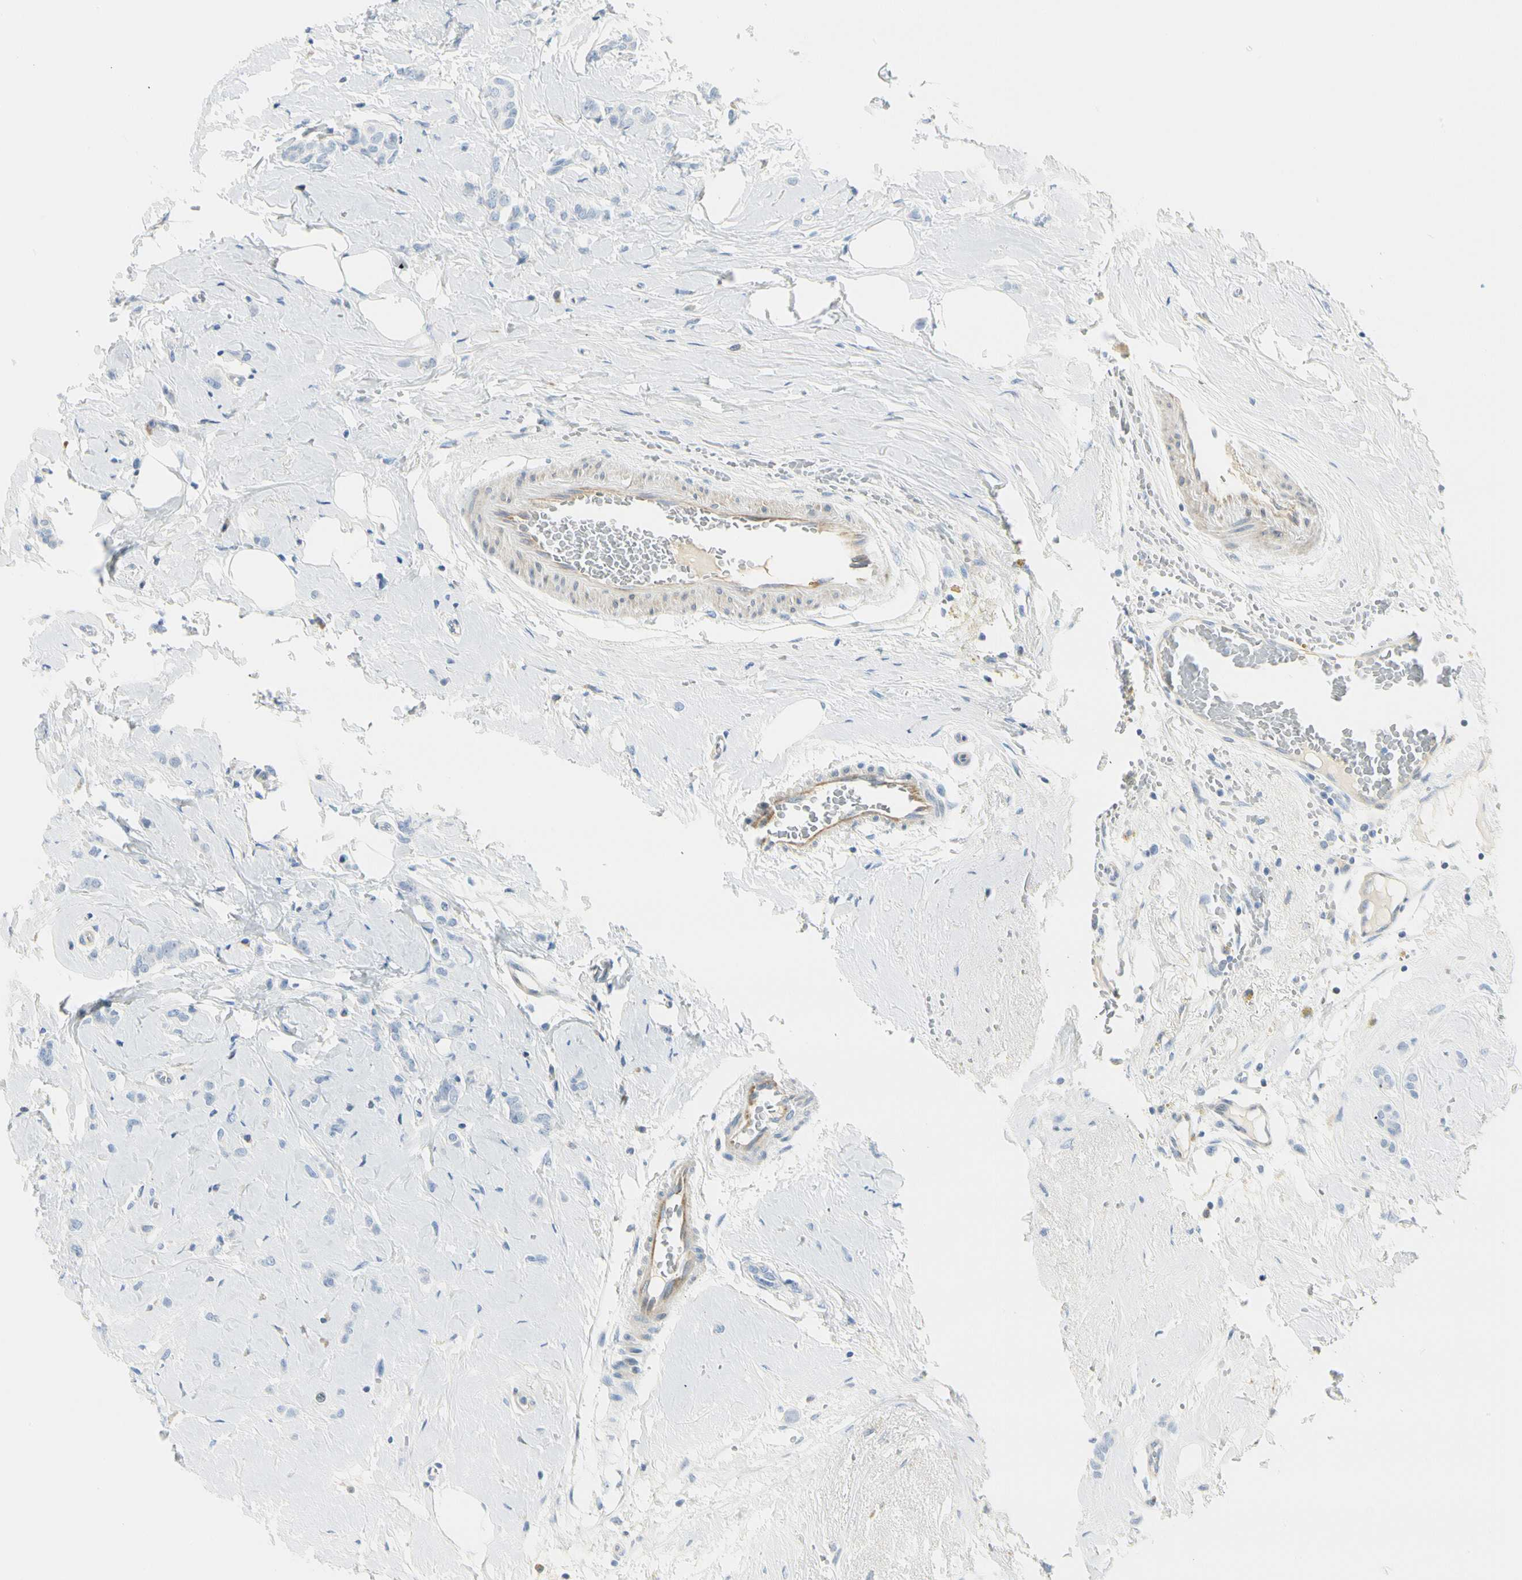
{"staining": {"intensity": "negative", "quantity": "none", "location": "none"}, "tissue": "breast cancer", "cell_type": "Tumor cells", "image_type": "cancer", "snomed": [{"axis": "morphology", "description": "Lobular carcinoma"}, {"axis": "topography", "description": "Breast"}], "caption": "This is an immunohistochemistry (IHC) photomicrograph of lobular carcinoma (breast). There is no expression in tumor cells.", "gene": "TNFSF11", "patient": {"sex": "female", "age": 60}}